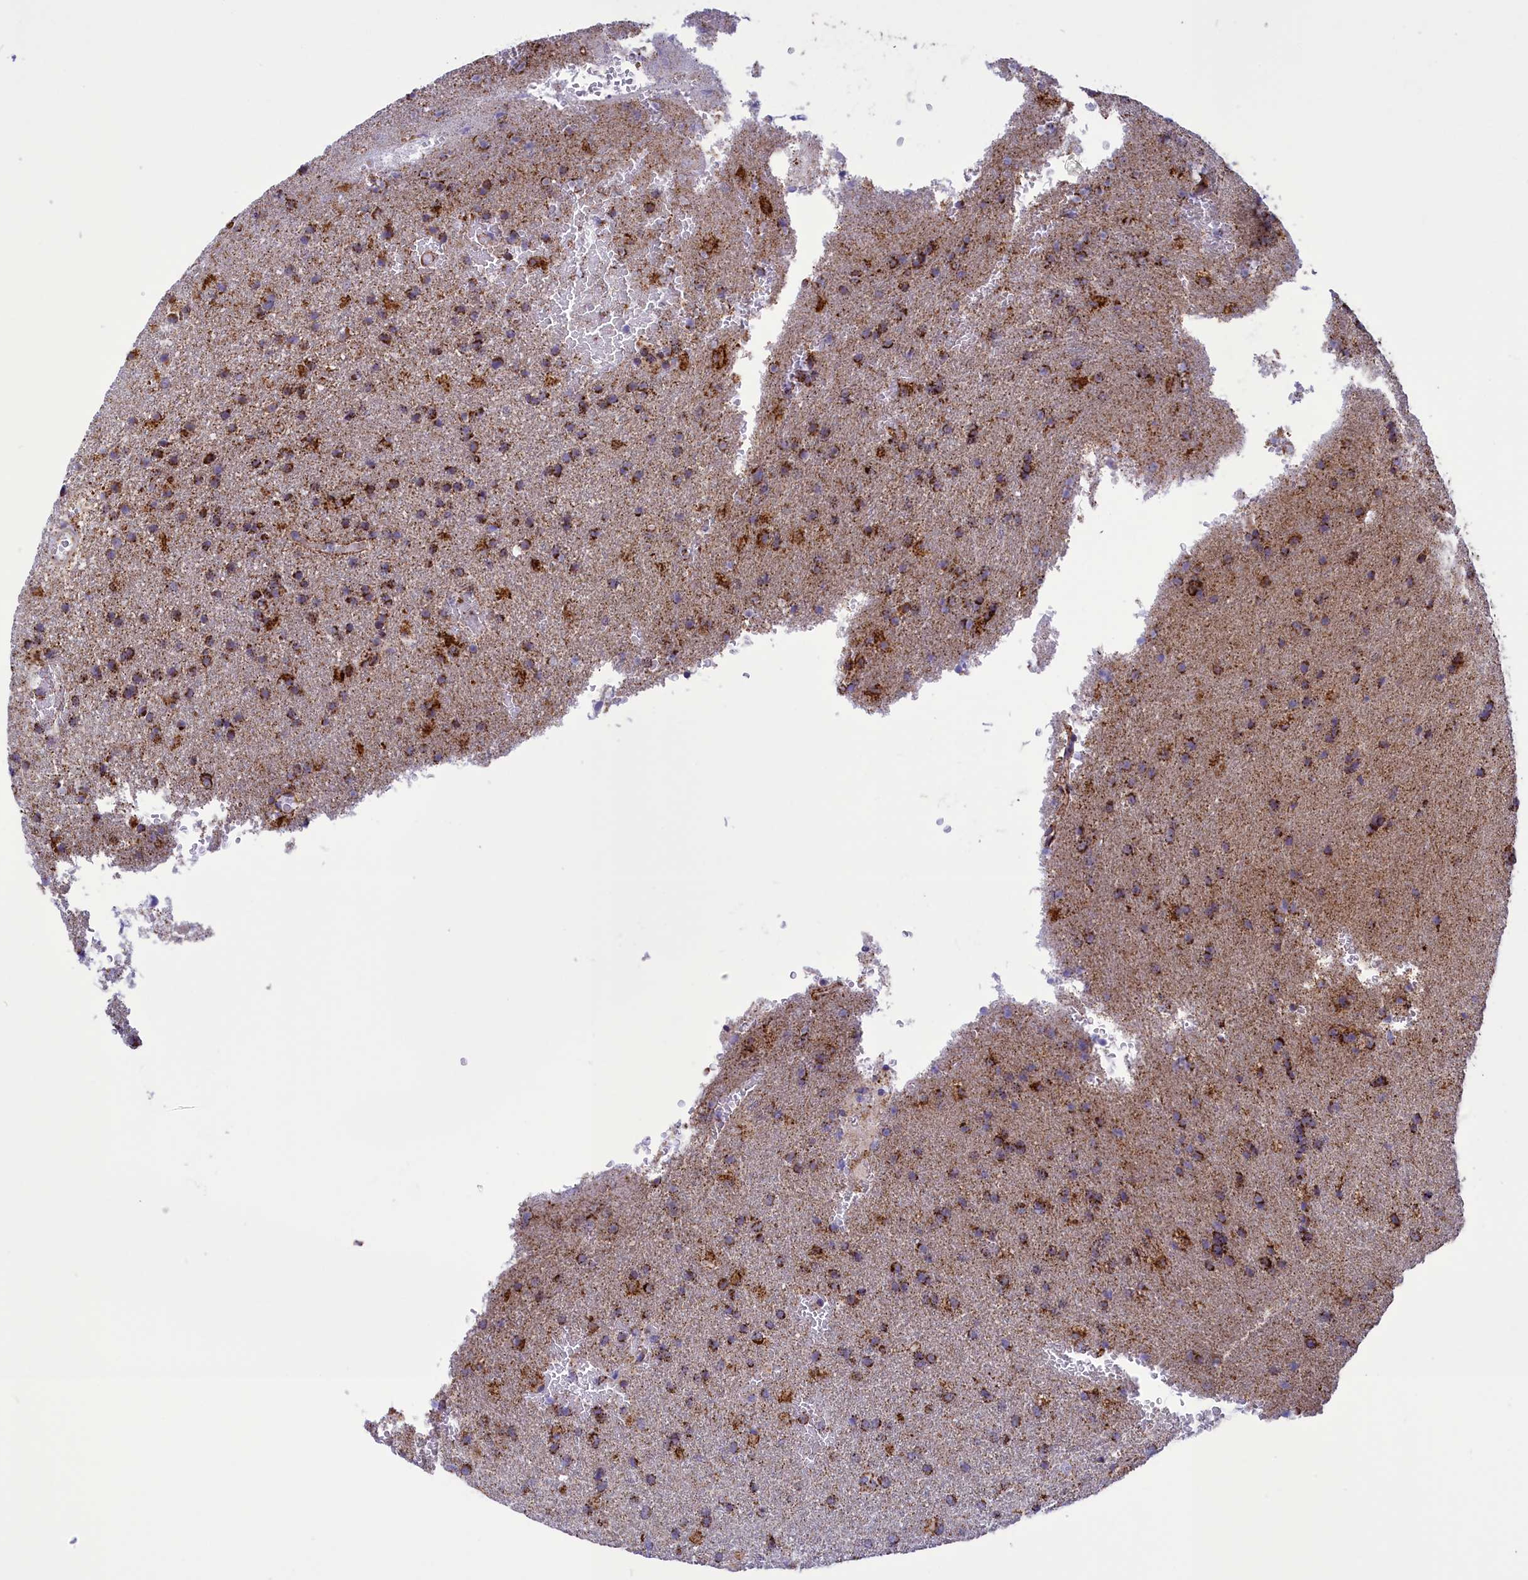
{"staining": {"intensity": "moderate", "quantity": ">75%", "location": "cytoplasmic/membranous"}, "tissue": "glioma", "cell_type": "Tumor cells", "image_type": "cancer", "snomed": [{"axis": "morphology", "description": "Glioma, malignant, High grade"}, {"axis": "topography", "description": "Brain"}], "caption": "High-magnification brightfield microscopy of glioma stained with DAB (brown) and counterstained with hematoxylin (blue). tumor cells exhibit moderate cytoplasmic/membranous staining is appreciated in about>75% of cells.", "gene": "ISOC2", "patient": {"sex": "female", "age": 74}}